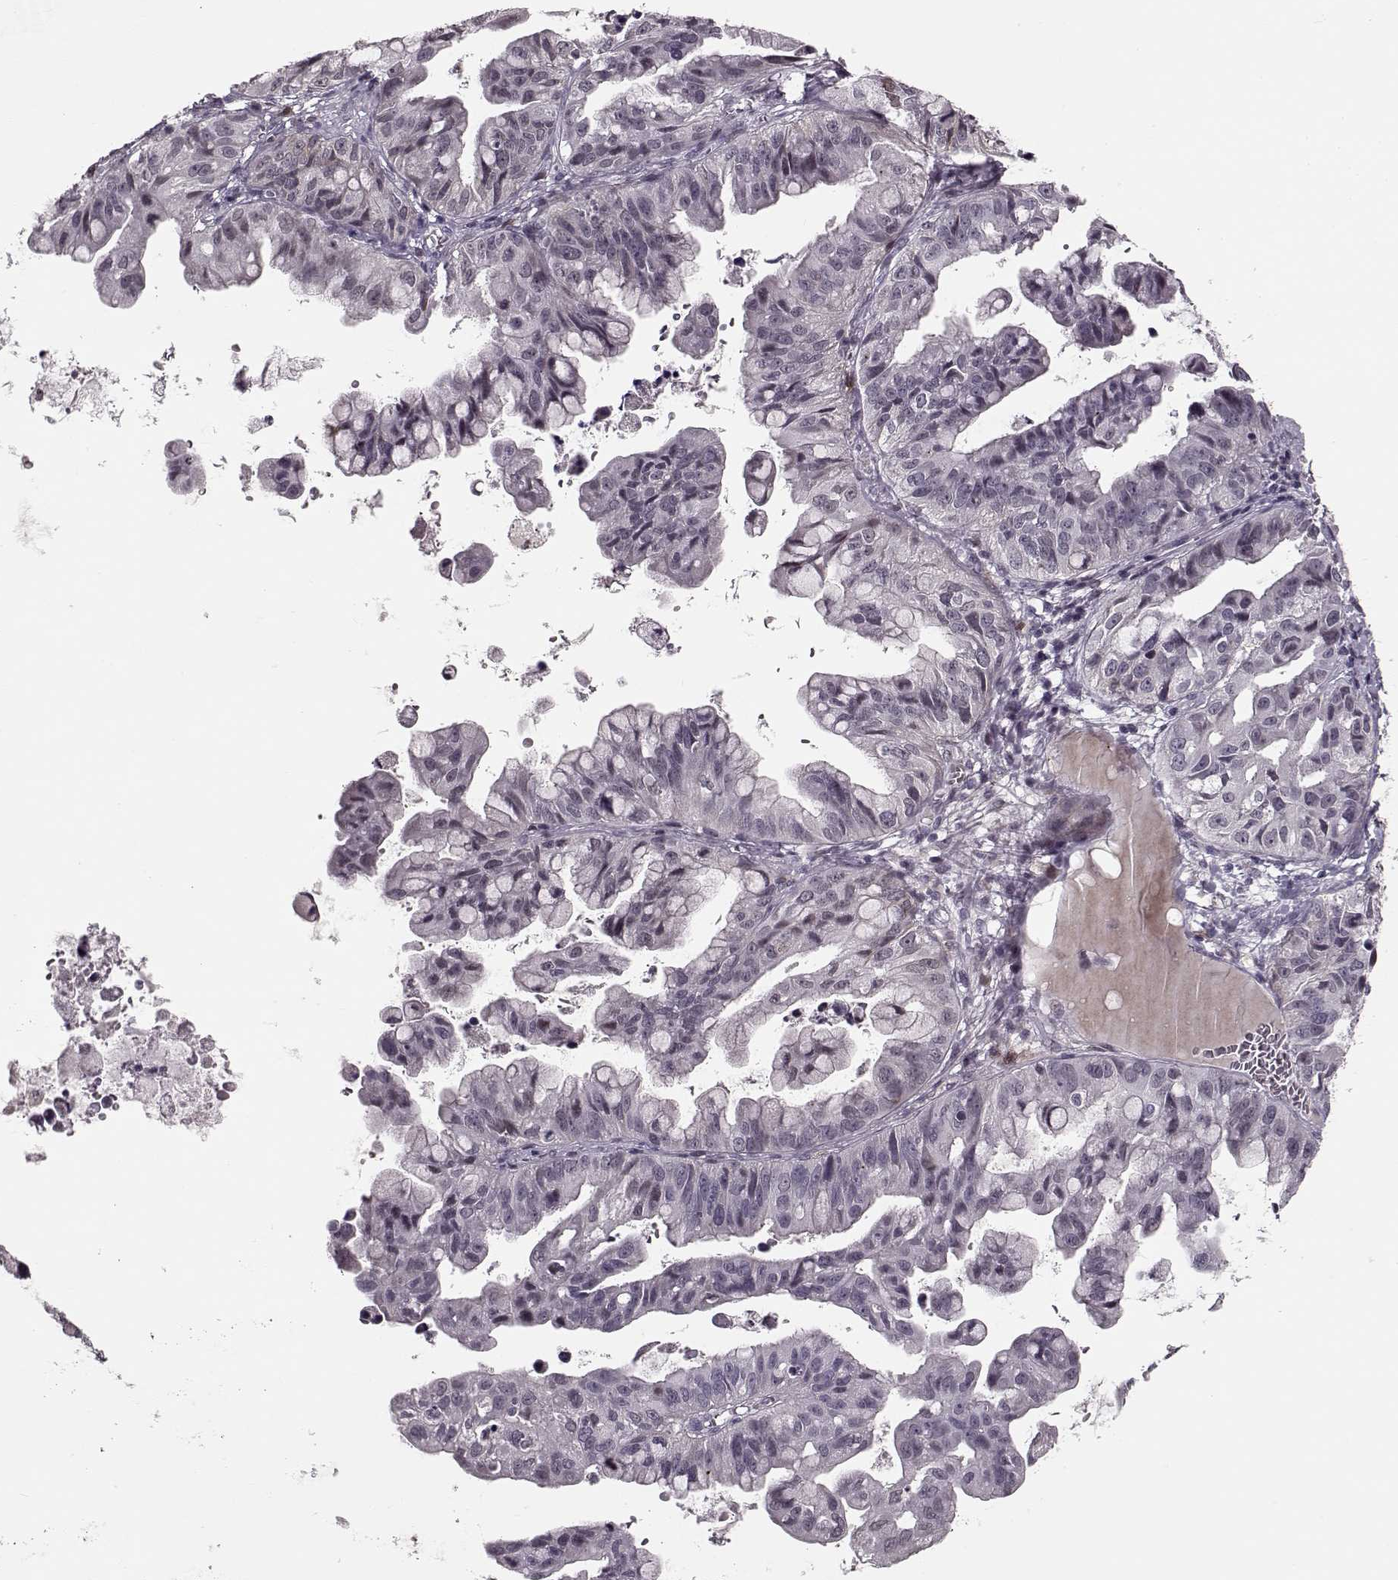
{"staining": {"intensity": "moderate", "quantity": "<25%", "location": "cytoplasmic/membranous"}, "tissue": "ovarian cancer", "cell_type": "Tumor cells", "image_type": "cancer", "snomed": [{"axis": "morphology", "description": "Cystadenocarcinoma, mucinous, NOS"}, {"axis": "topography", "description": "Ovary"}], "caption": "Approximately <25% of tumor cells in human ovarian cancer show moderate cytoplasmic/membranous protein staining as visualized by brown immunohistochemical staining.", "gene": "DNAI3", "patient": {"sex": "female", "age": 76}}